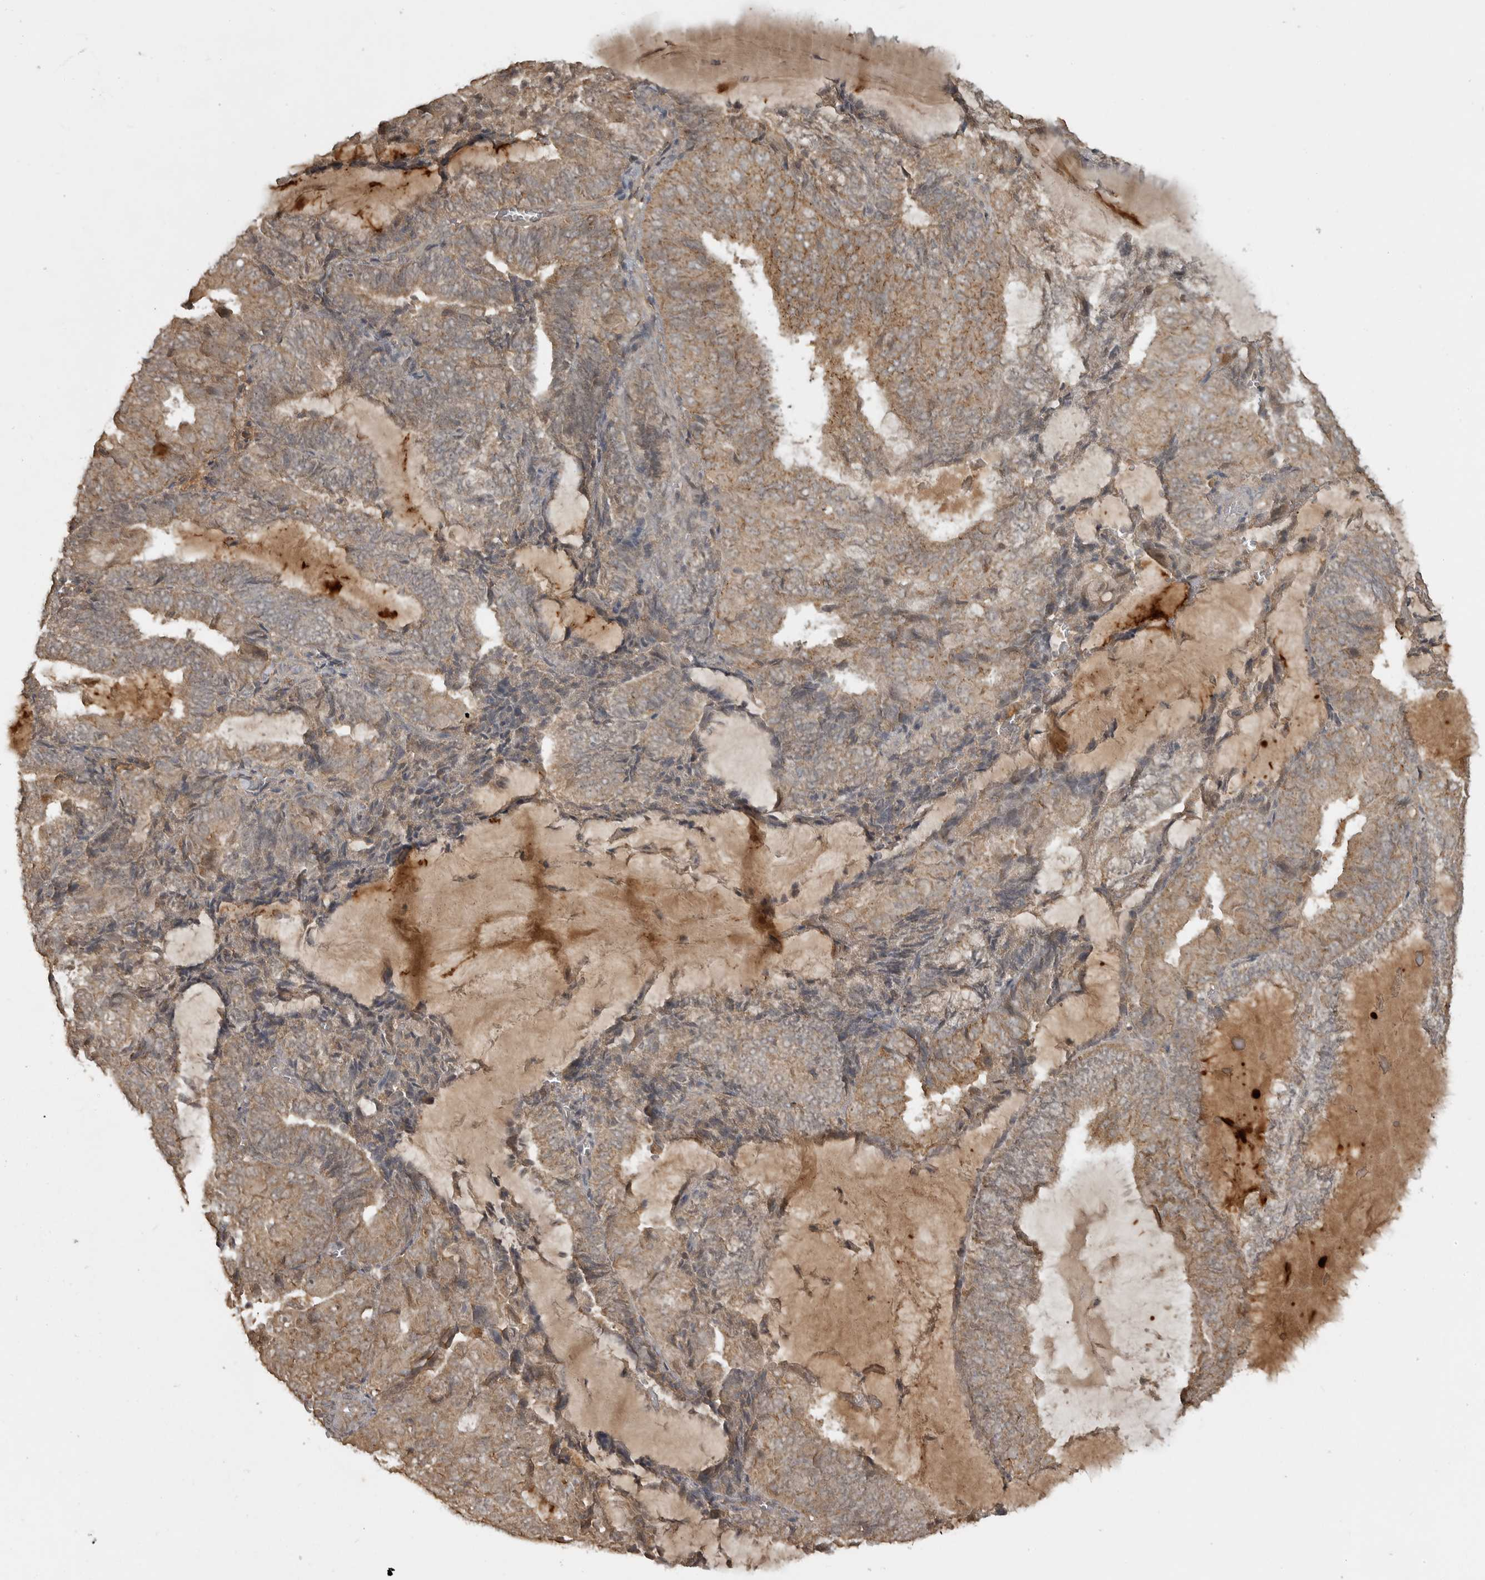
{"staining": {"intensity": "moderate", "quantity": ">75%", "location": "cytoplasmic/membranous"}, "tissue": "endometrial cancer", "cell_type": "Tumor cells", "image_type": "cancer", "snomed": [{"axis": "morphology", "description": "Adenocarcinoma, NOS"}, {"axis": "topography", "description": "Endometrium"}], "caption": "A micrograph of human endometrial cancer stained for a protein demonstrates moderate cytoplasmic/membranous brown staining in tumor cells.", "gene": "LLGL1", "patient": {"sex": "female", "age": 81}}